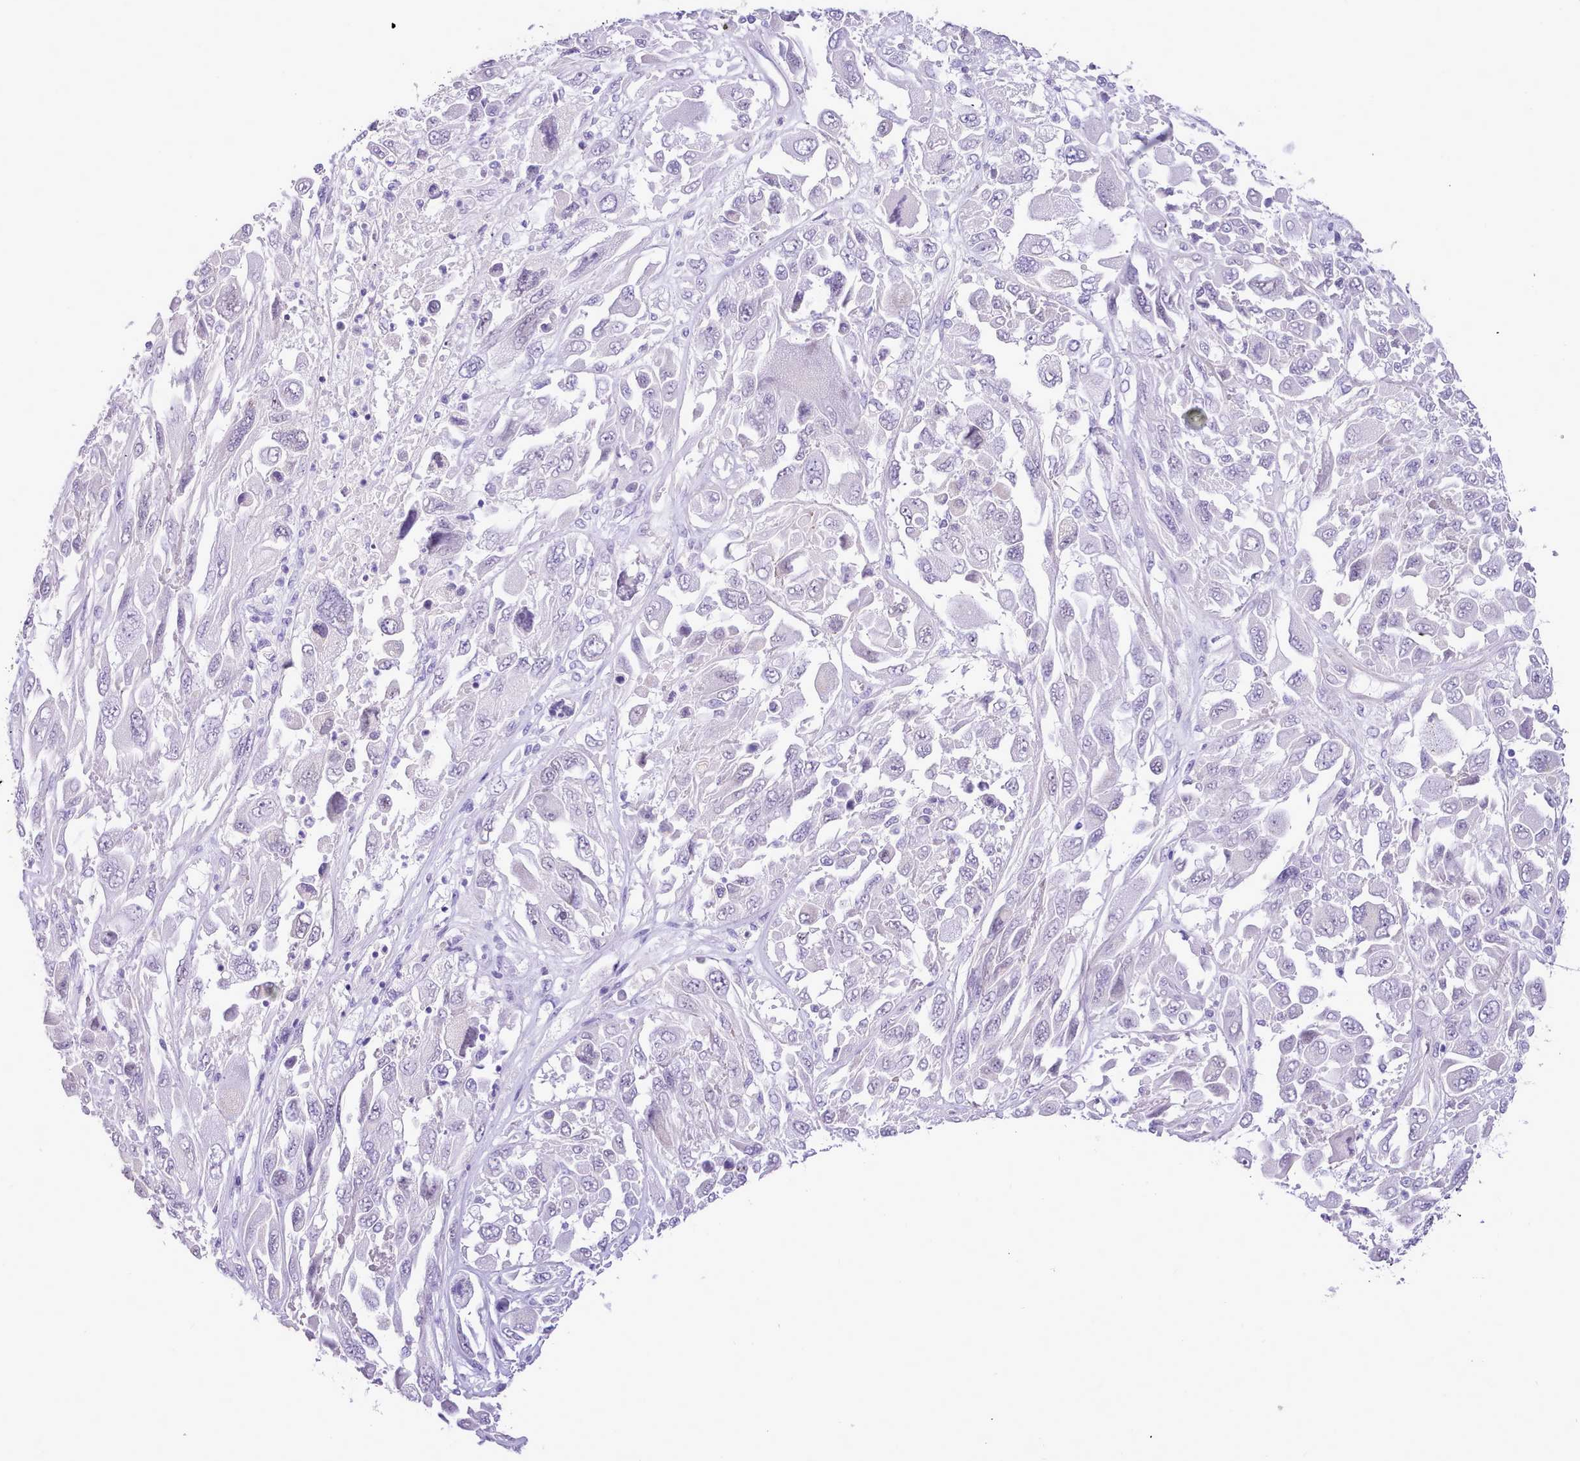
{"staining": {"intensity": "negative", "quantity": "none", "location": "none"}, "tissue": "melanoma", "cell_type": "Tumor cells", "image_type": "cancer", "snomed": [{"axis": "morphology", "description": "Malignant melanoma, NOS"}, {"axis": "topography", "description": "Skin"}], "caption": "Malignant melanoma stained for a protein using immunohistochemistry (IHC) displays no expression tumor cells.", "gene": "LRRC37A", "patient": {"sex": "female", "age": 91}}